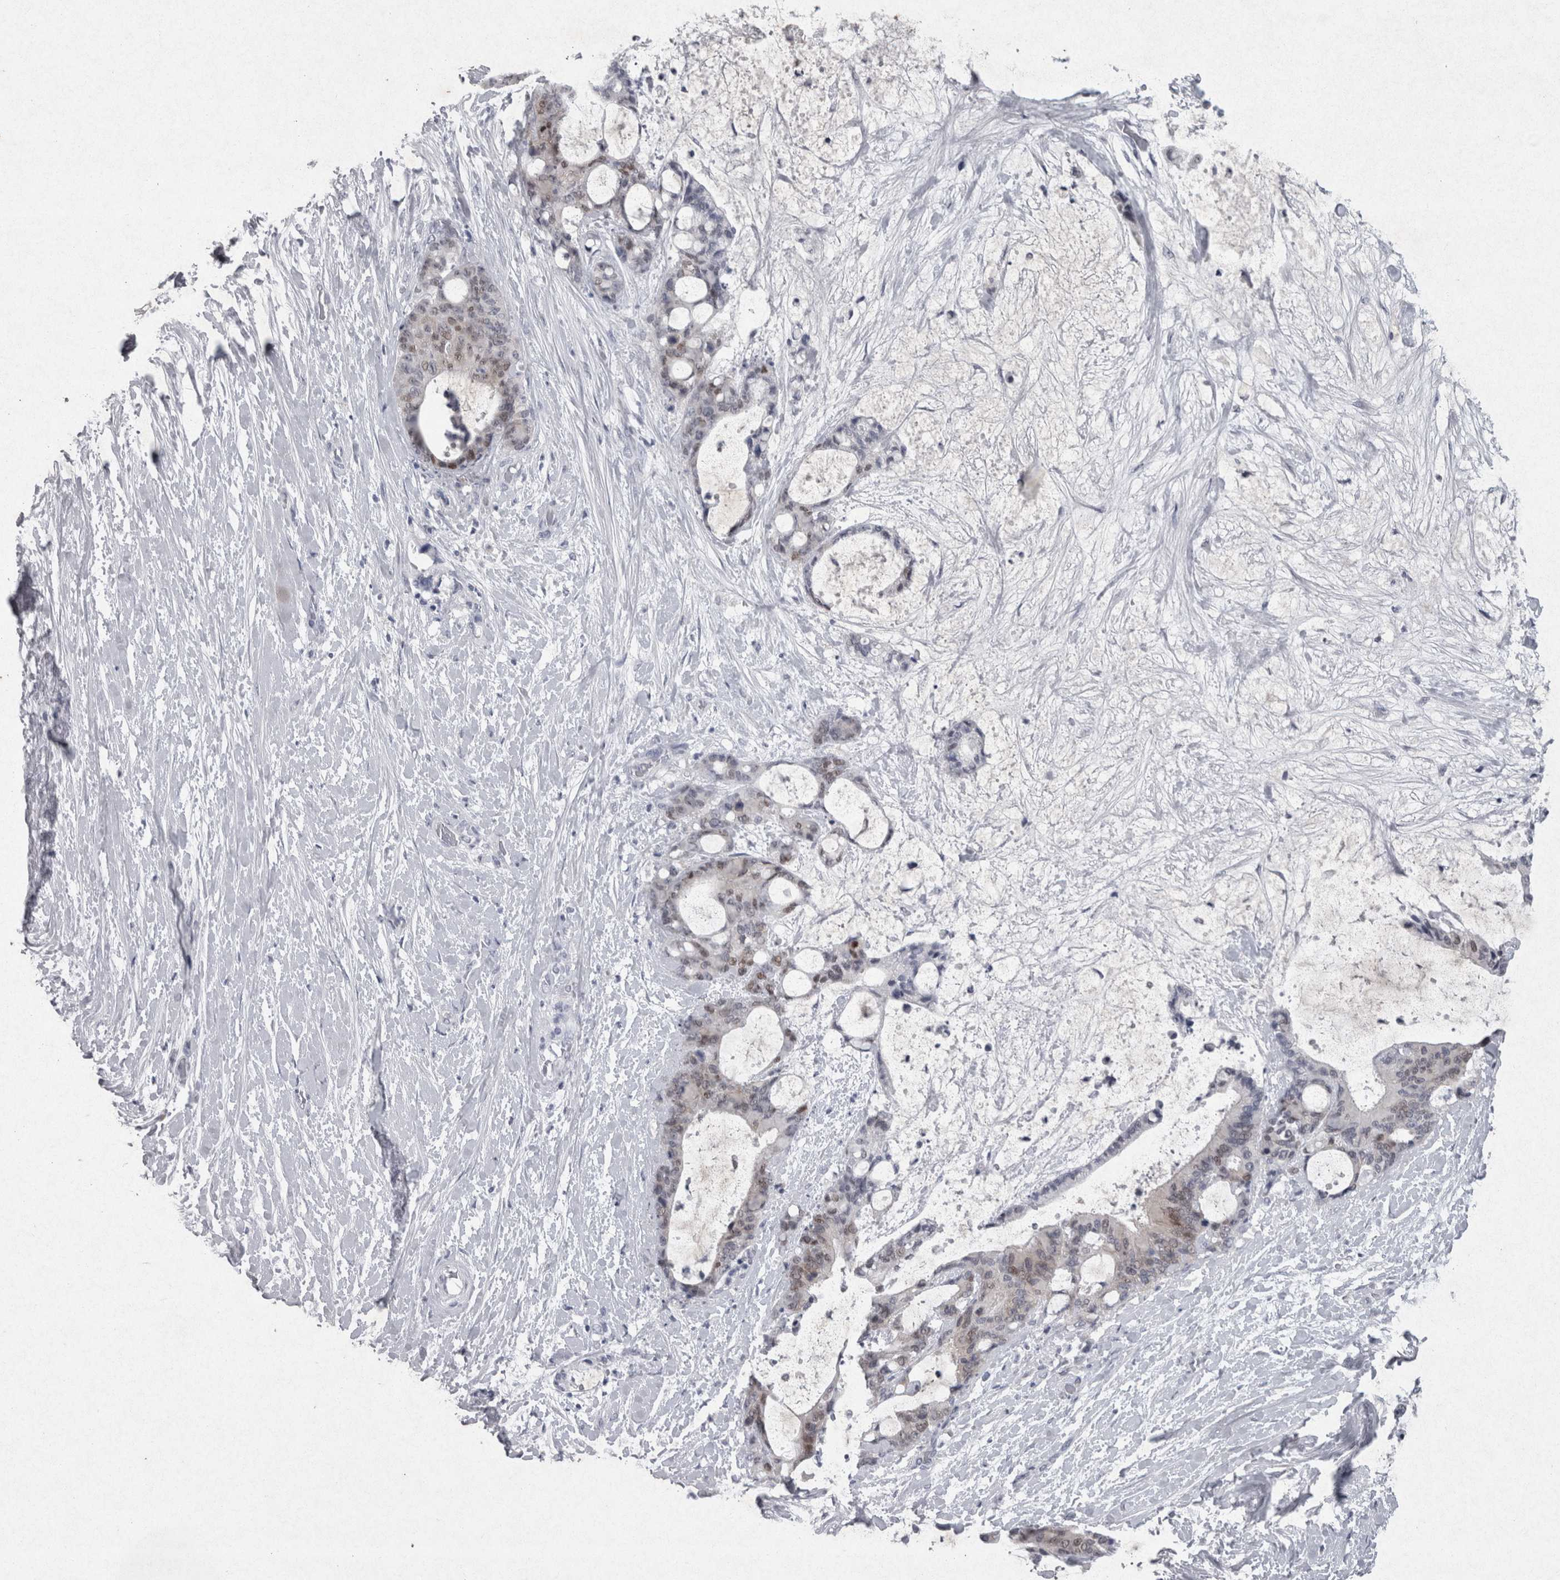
{"staining": {"intensity": "weak", "quantity": "25%-75%", "location": "nuclear"}, "tissue": "liver cancer", "cell_type": "Tumor cells", "image_type": "cancer", "snomed": [{"axis": "morphology", "description": "Cholangiocarcinoma"}, {"axis": "topography", "description": "Liver"}], "caption": "A brown stain shows weak nuclear staining of a protein in liver cancer (cholangiocarcinoma) tumor cells. The protein is stained brown, and the nuclei are stained in blue (DAB IHC with brightfield microscopy, high magnification).", "gene": "PDX1", "patient": {"sex": "female", "age": 73}}